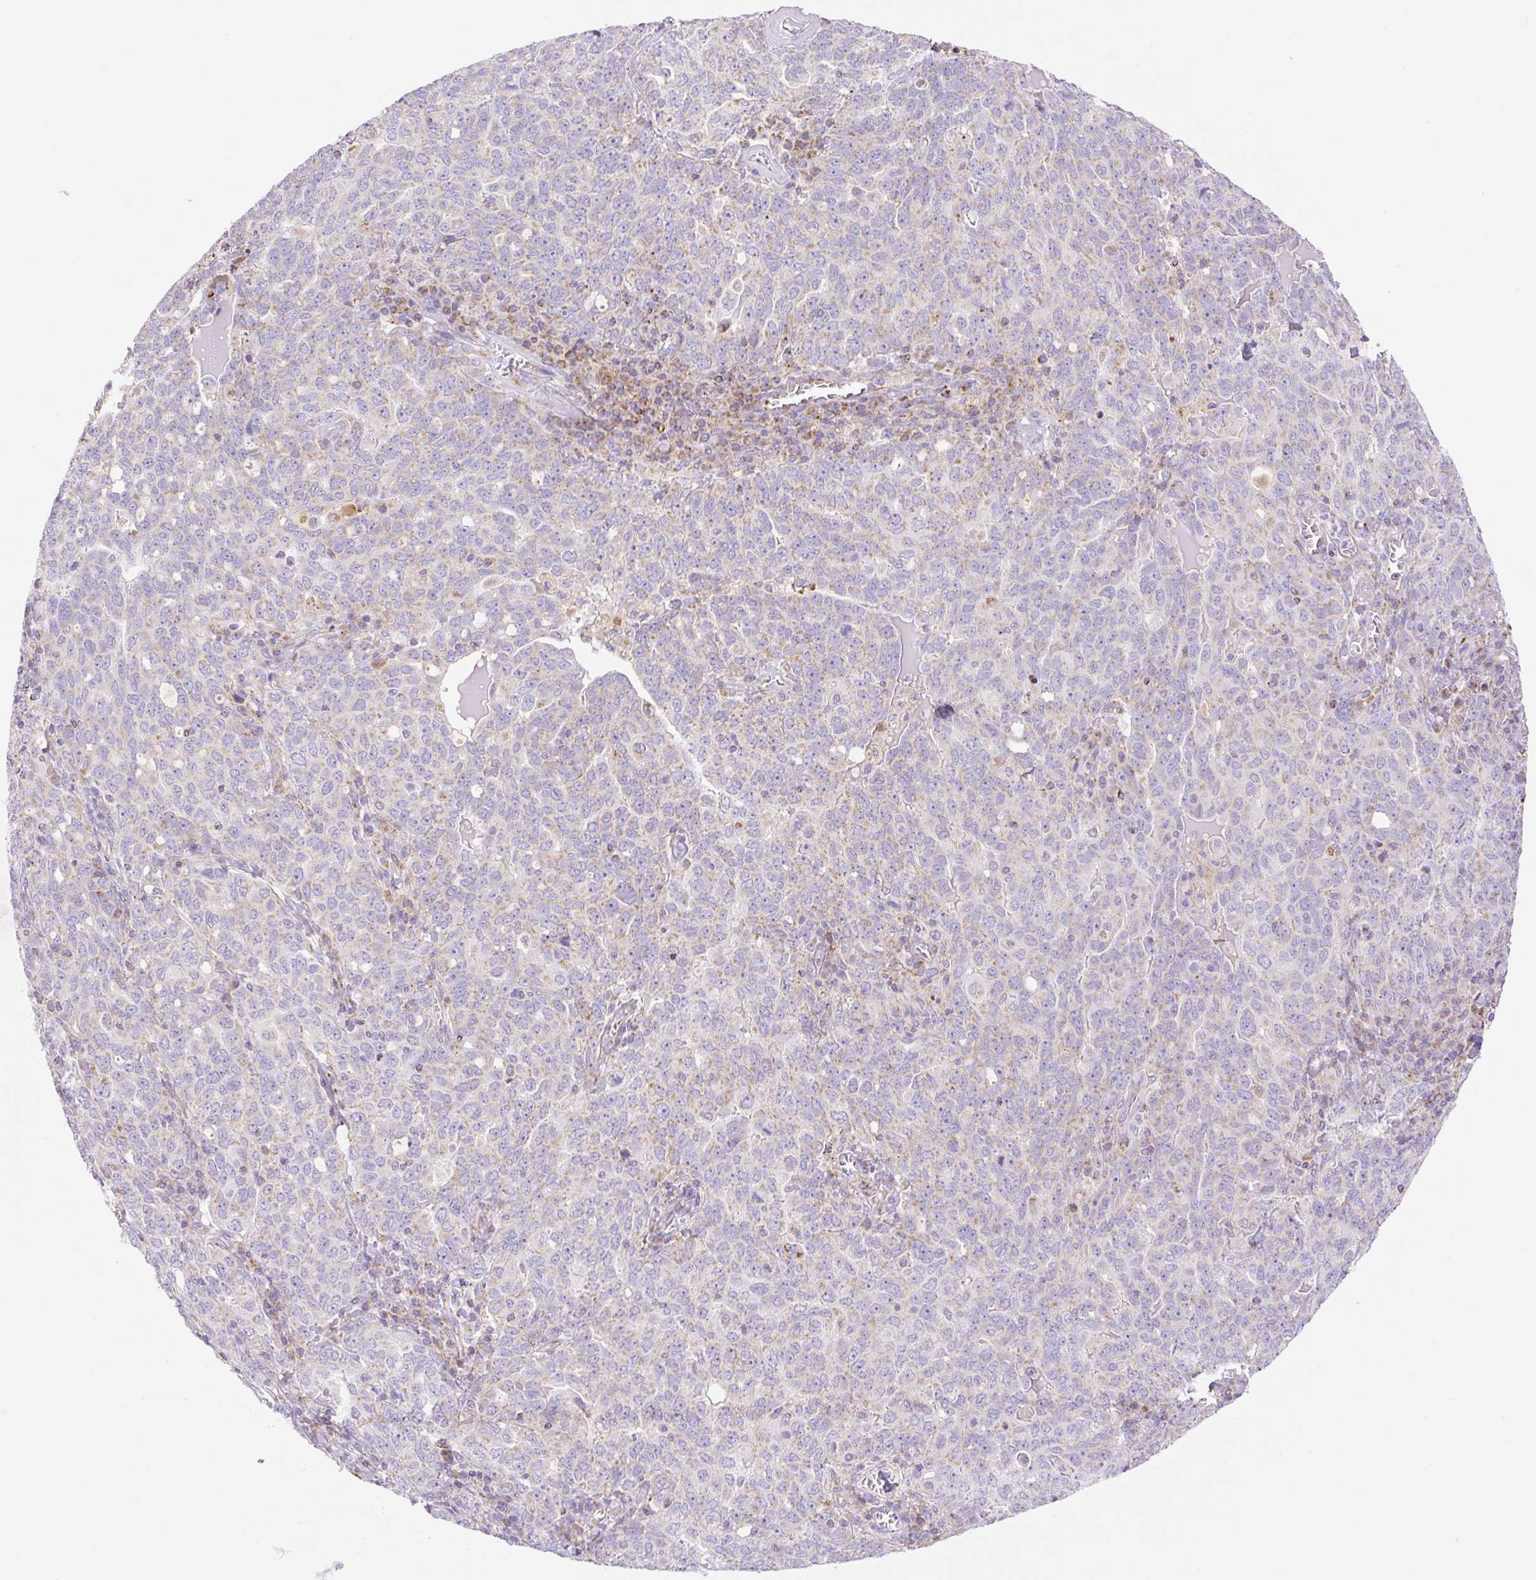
{"staining": {"intensity": "moderate", "quantity": "25%-75%", "location": "cytoplasmic/membranous"}, "tissue": "ovarian cancer", "cell_type": "Tumor cells", "image_type": "cancer", "snomed": [{"axis": "morphology", "description": "Carcinoma, endometroid"}, {"axis": "topography", "description": "Ovary"}], "caption": "This photomicrograph exhibits immunohistochemistry staining of human ovarian cancer, with medium moderate cytoplasmic/membranous staining in approximately 25%-75% of tumor cells.", "gene": "ETNK2", "patient": {"sex": "female", "age": 62}}